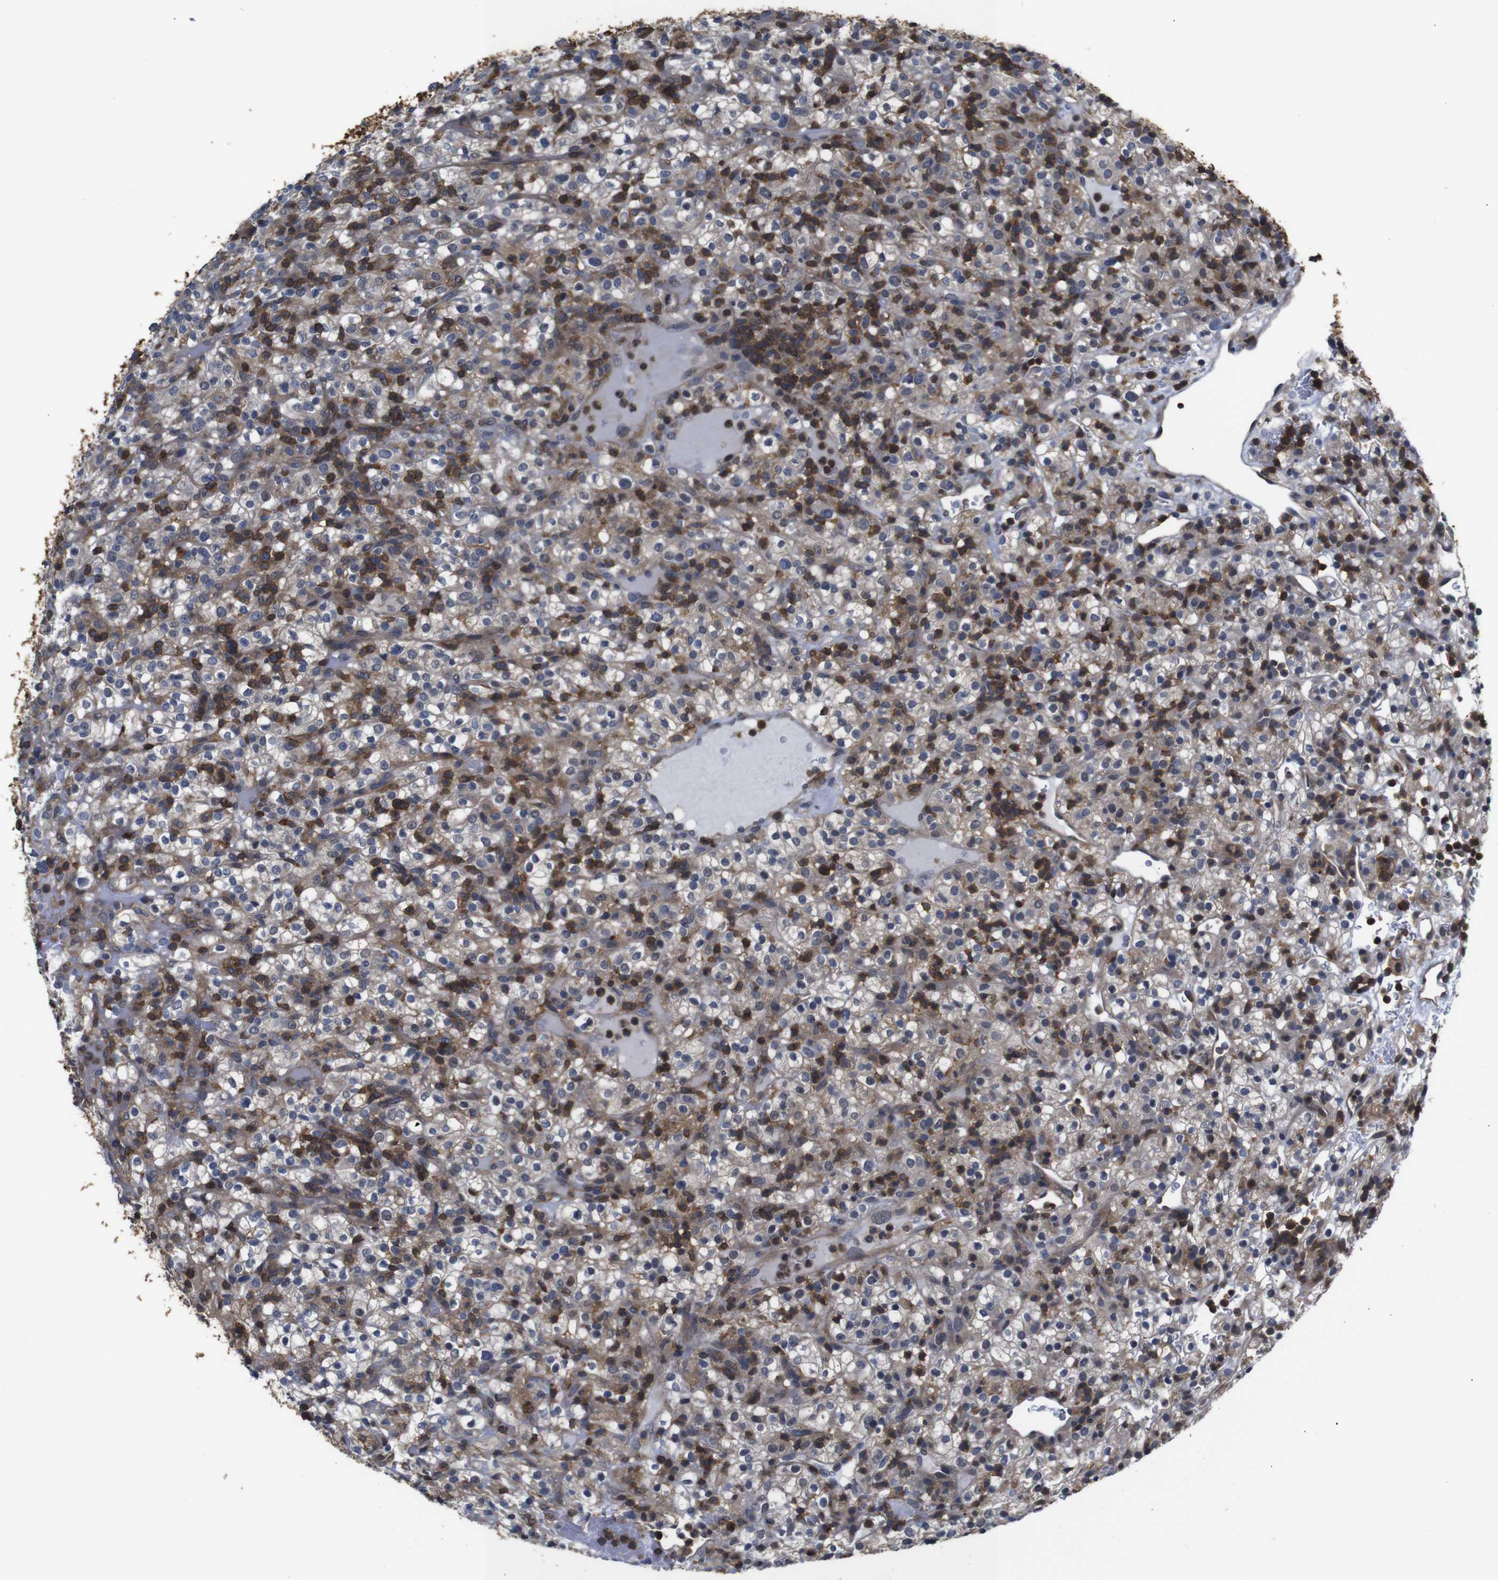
{"staining": {"intensity": "weak", "quantity": ">75%", "location": "cytoplasmic/membranous"}, "tissue": "renal cancer", "cell_type": "Tumor cells", "image_type": "cancer", "snomed": [{"axis": "morphology", "description": "Normal tissue, NOS"}, {"axis": "morphology", "description": "Adenocarcinoma, NOS"}, {"axis": "topography", "description": "Kidney"}], "caption": "IHC micrograph of neoplastic tissue: renal cancer stained using immunohistochemistry (IHC) demonstrates low levels of weak protein expression localized specifically in the cytoplasmic/membranous of tumor cells, appearing as a cytoplasmic/membranous brown color.", "gene": "BRWD3", "patient": {"sex": "female", "age": 72}}